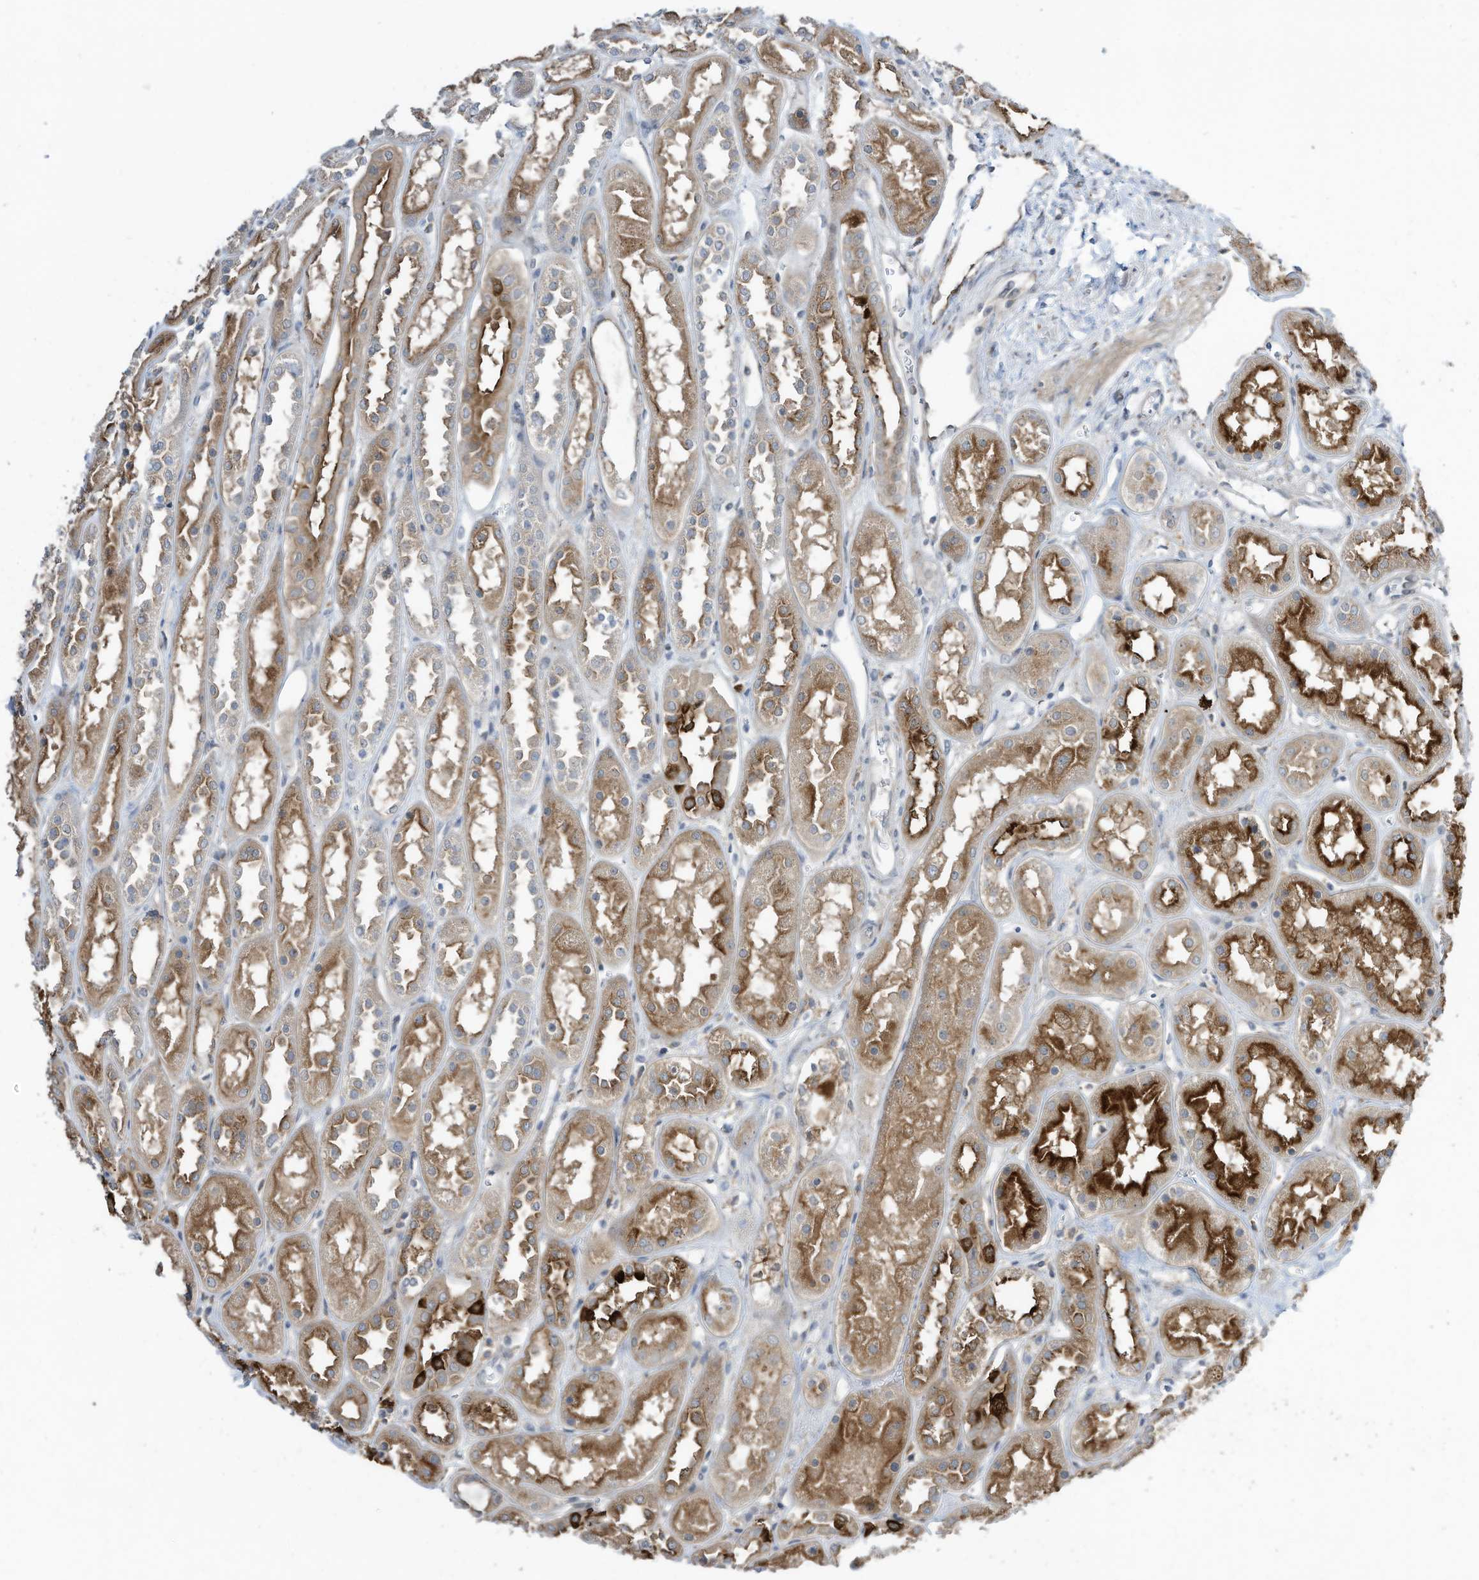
{"staining": {"intensity": "negative", "quantity": "none", "location": "none"}, "tissue": "kidney", "cell_type": "Cells in glomeruli", "image_type": "normal", "snomed": [{"axis": "morphology", "description": "Normal tissue, NOS"}, {"axis": "topography", "description": "Kidney"}], "caption": "Protein analysis of normal kidney demonstrates no significant expression in cells in glomeruli.", "gene": "DZIP3", "patient": {"sex": "male", "age": 70}}